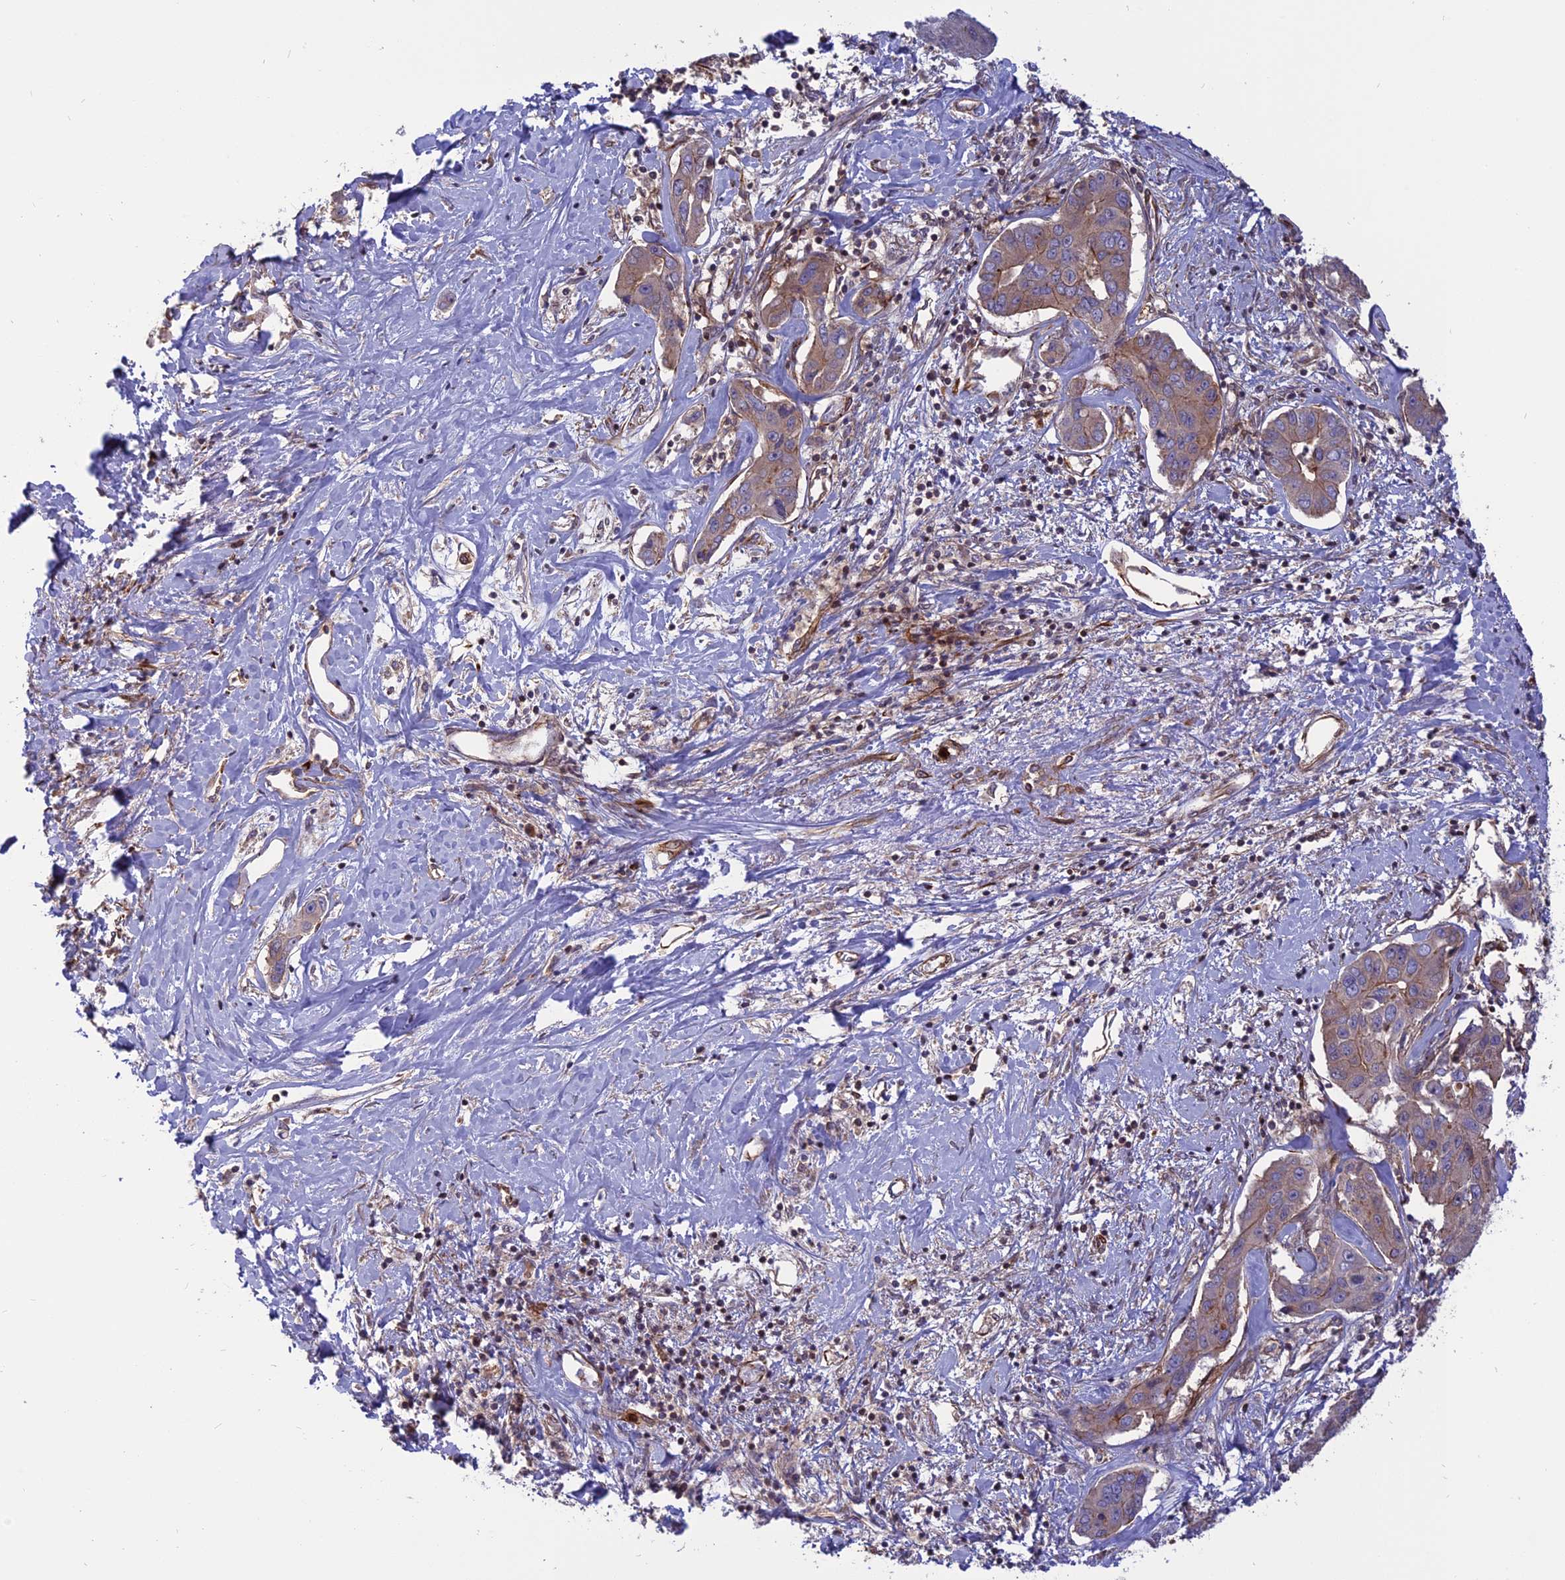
{"staining": {"intensity": "weak", "quantity": "25%-75%", "location": "cytoplasmic/membranous"}, "tissue": "liver cancer", "cell_type": "Tumor cells", "image_type": "cancer", "snomed": [{"axis": "morphology", "description": "Cholangiocarcinoma"}, {"axis": "topography", "description": "Liver"}], "caption": "An IHC histopathology image of neoplastic tissue is shown. Protein staining in brown highlights weak cytoplasmic/membranous positivity in liver cancer within tumor cells.", "gene": "PHLDB3", "patient": {"sex": "male", "age": 59}}